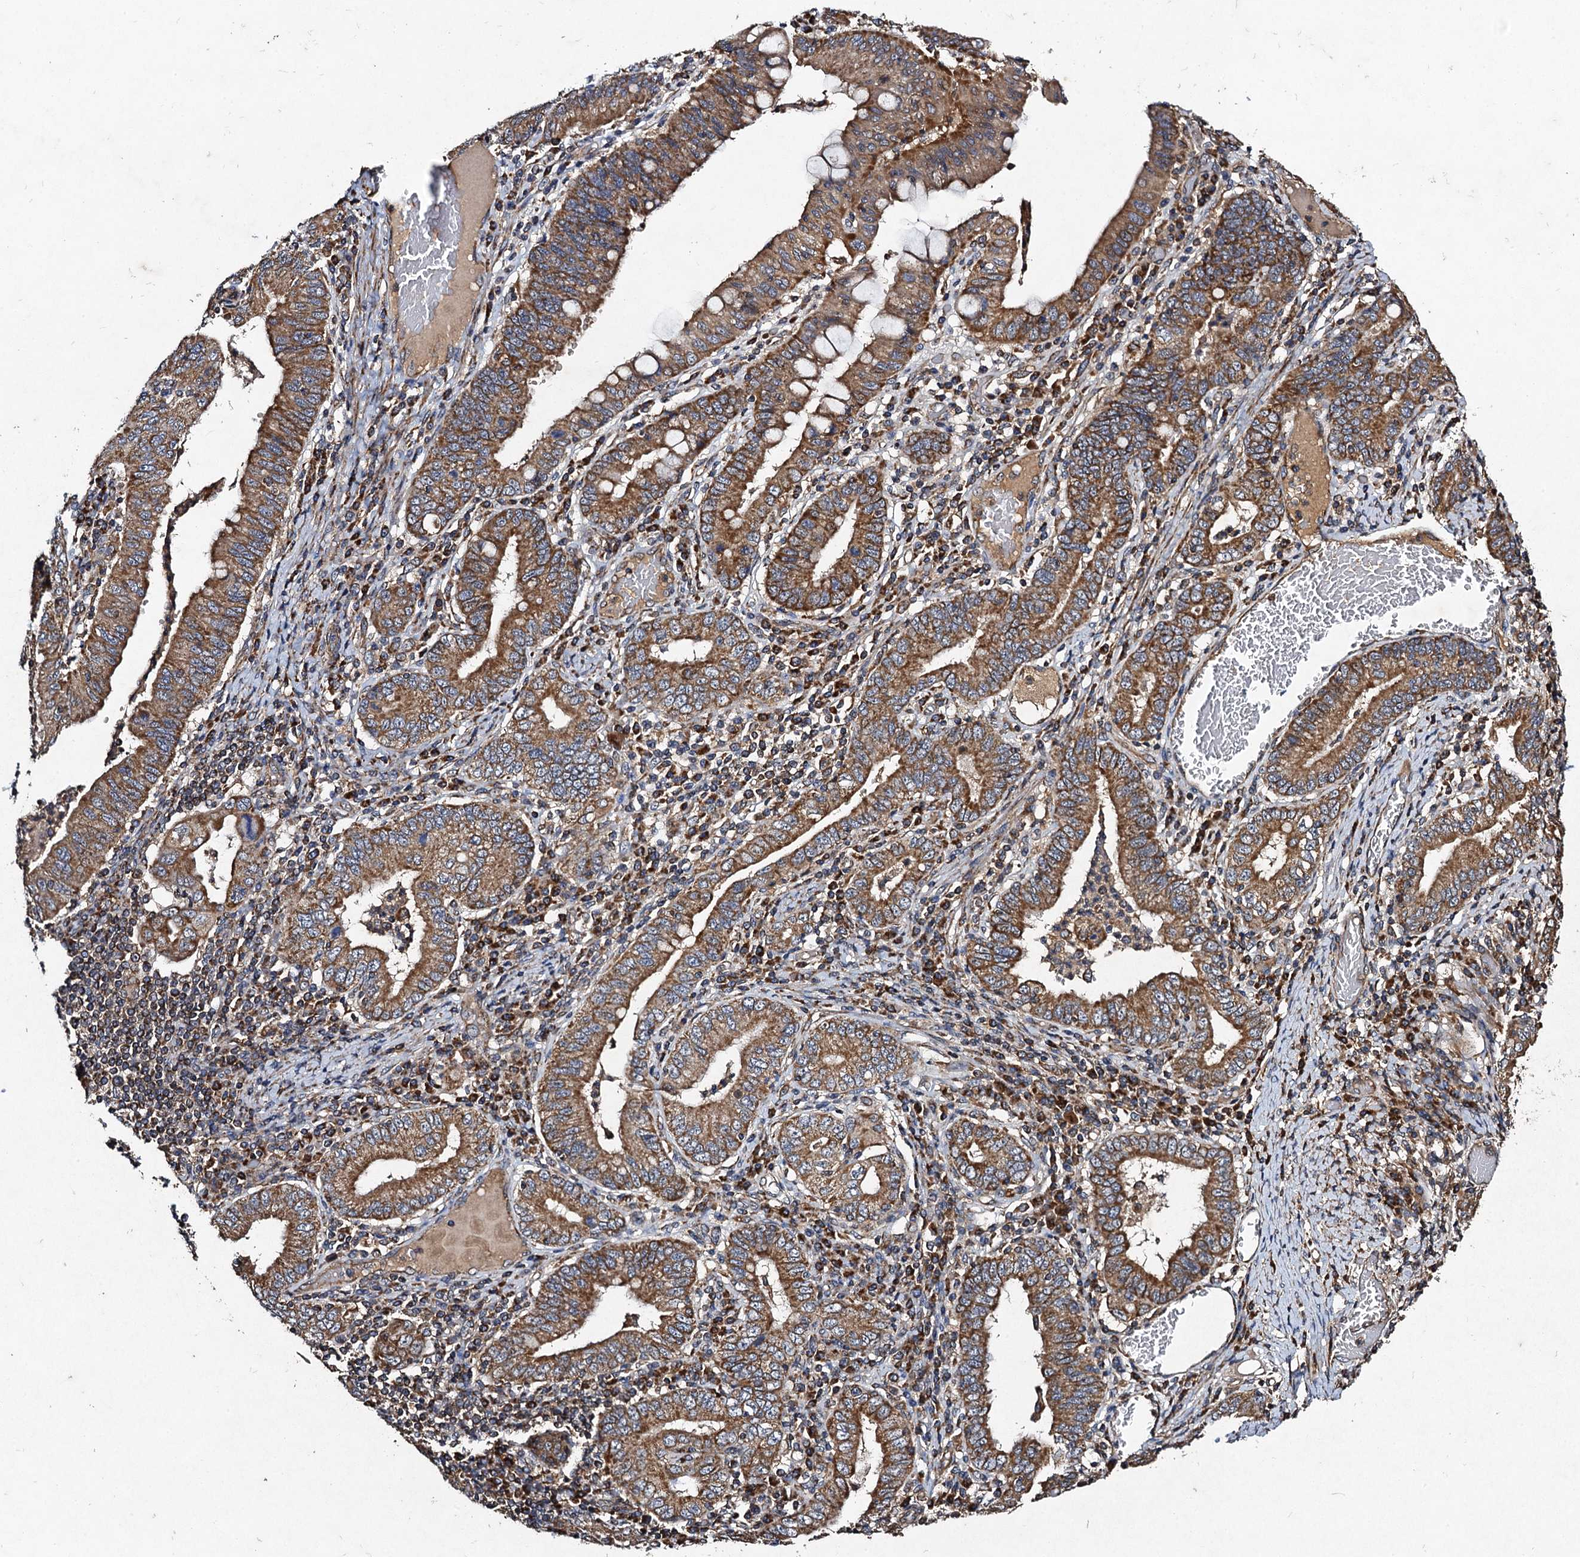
{"staining": {"intensity": "moderate", "quantity": ">75%", "location": "cytoplasmic/membranous"}, "tissue": "stomach cancer", "cell_type": "Tumor cells", "image_type": "cancer", "snomed": [{"axis": "morphology", "description": "Normal tissue, NOS"}, {"axis": "morphology", "description": "Adenocarcinoma, NOS"}, {"axis": "topography", "description": "Esophagus"}, {"axis": "topography", "description": "Stomach, upper"}, {"axis": "topography", "description": "Peripheral nerve tissue"}], "caption": "This is a photomicrograph of immunohistochemistry (IHC) staining of stomach cancer, which shows moderate positivity in the cytoplasmic/membranous of tumor cells.", "gene": "NDUFA13", "patient": {"sex": "male", "age": 62}}